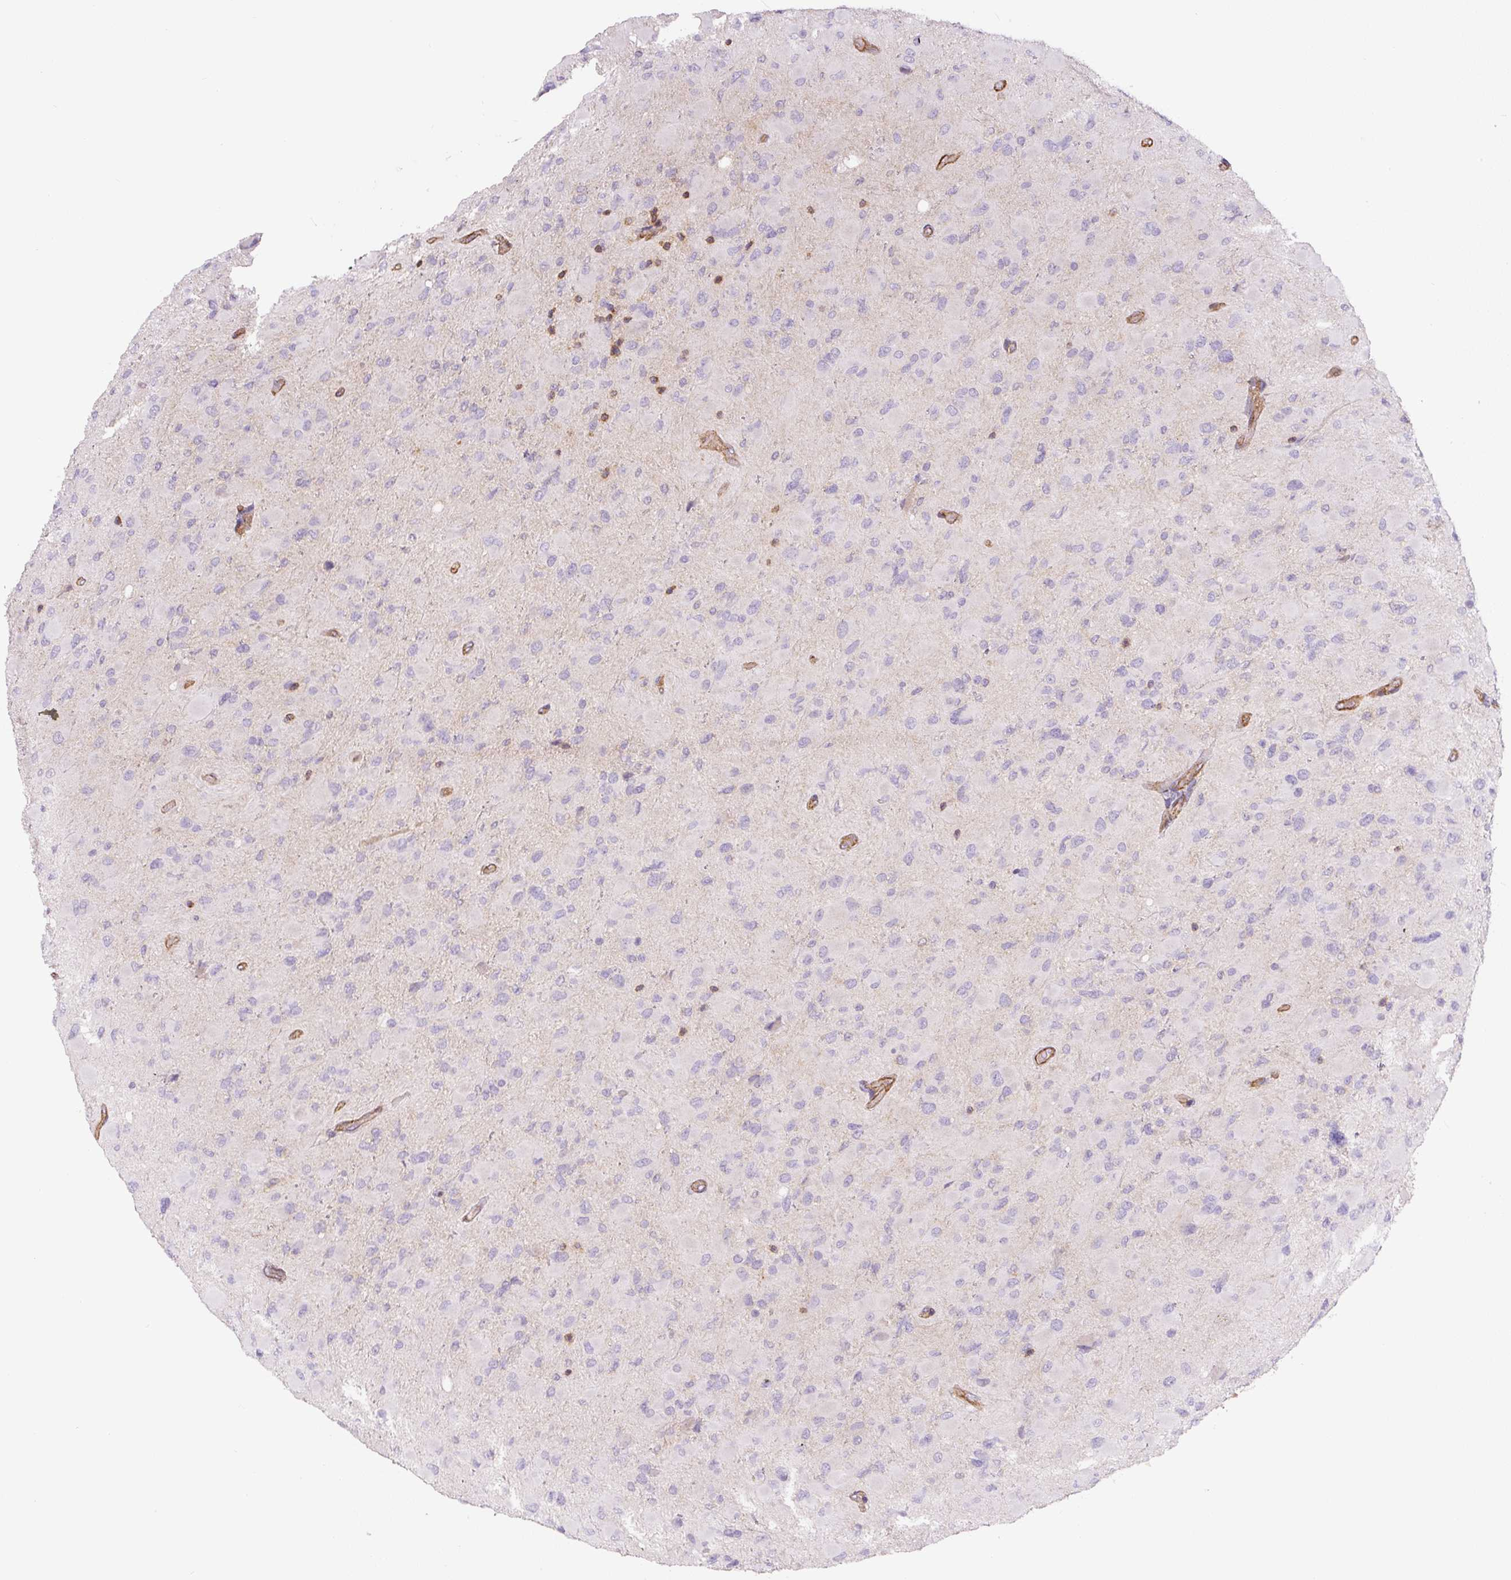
{"staining": {"intensity": "negative", "quantity": "none", "location": "none"}, "tissue": "glioma", "cell_type": "Tumor cells", "image_type": "cancer", "snomed": [{"axis": "morphology", "description": "Glioma, malignant, High grade"}, {"axis": "topography", "description": "Cerebral cortex"}], "caption": "There is no significant positivity in tumor cells of high-grade glioma (malignant).", "gene": "MYL12A", "patient": {"sex": "female", "age": 36}}